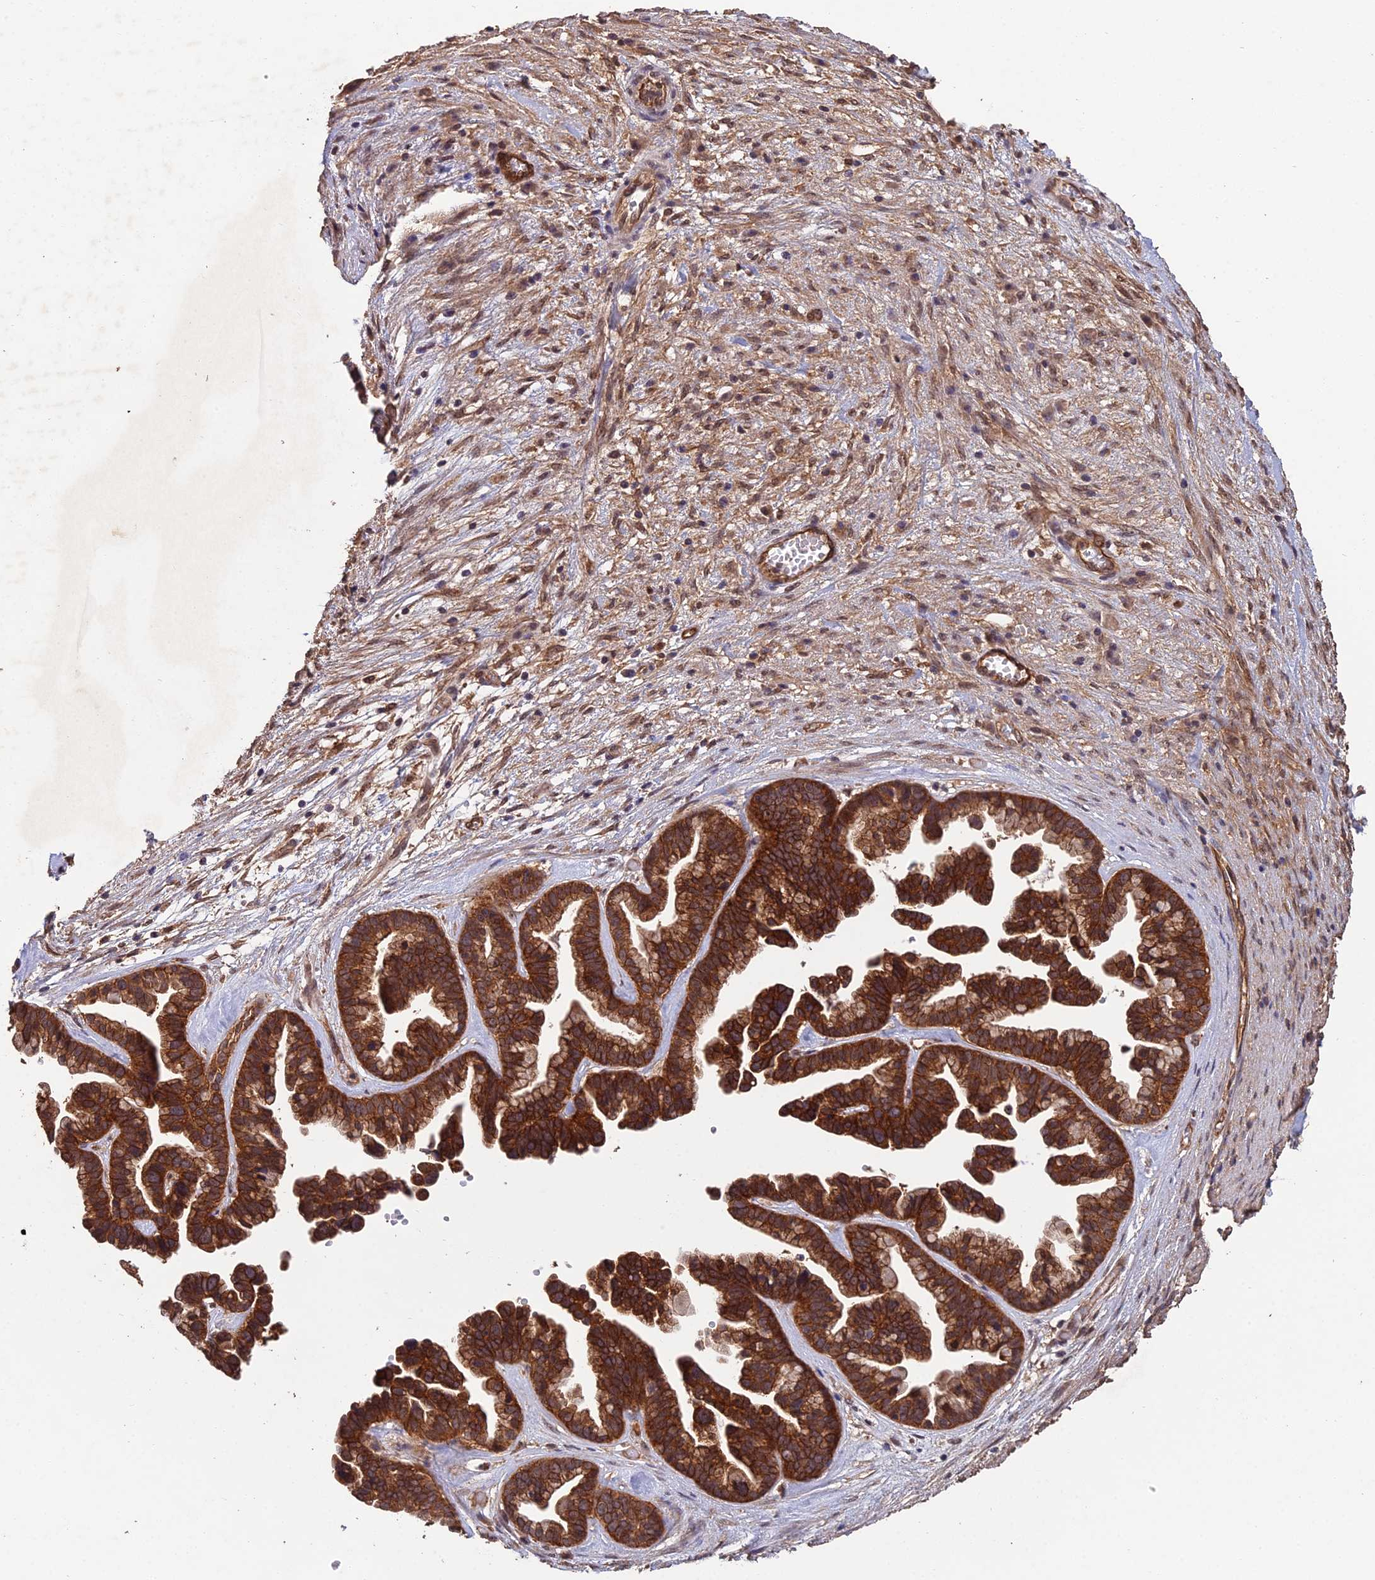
{"staining": {"intensity": "strong", "quantity": ">75%", "location": "cytoplasmic/membranous"}, "tissue": "ovarian cancer", "cell_type": "Tumor cells", "image_type": "cancer", "snomed": [{"axis": "morphology", "description": "Cystadenocarcinoma, serous, NOS"}, {"axis": "topography", "description": "Ovary"}], "caption": "High-magnification brightfield microscopy of ovarian serous cystadenocarcinoma stained with DAB (3,3'-diaminobenzidine) (brown) and counterstained with hematoxylin (blue). tumor cells exhibit strong cytoplasmic/membranous expression is seen in approximately>75% of cells.", "gene": "RALGAPA2", "patient": {"sex": "female", "age": 56}}